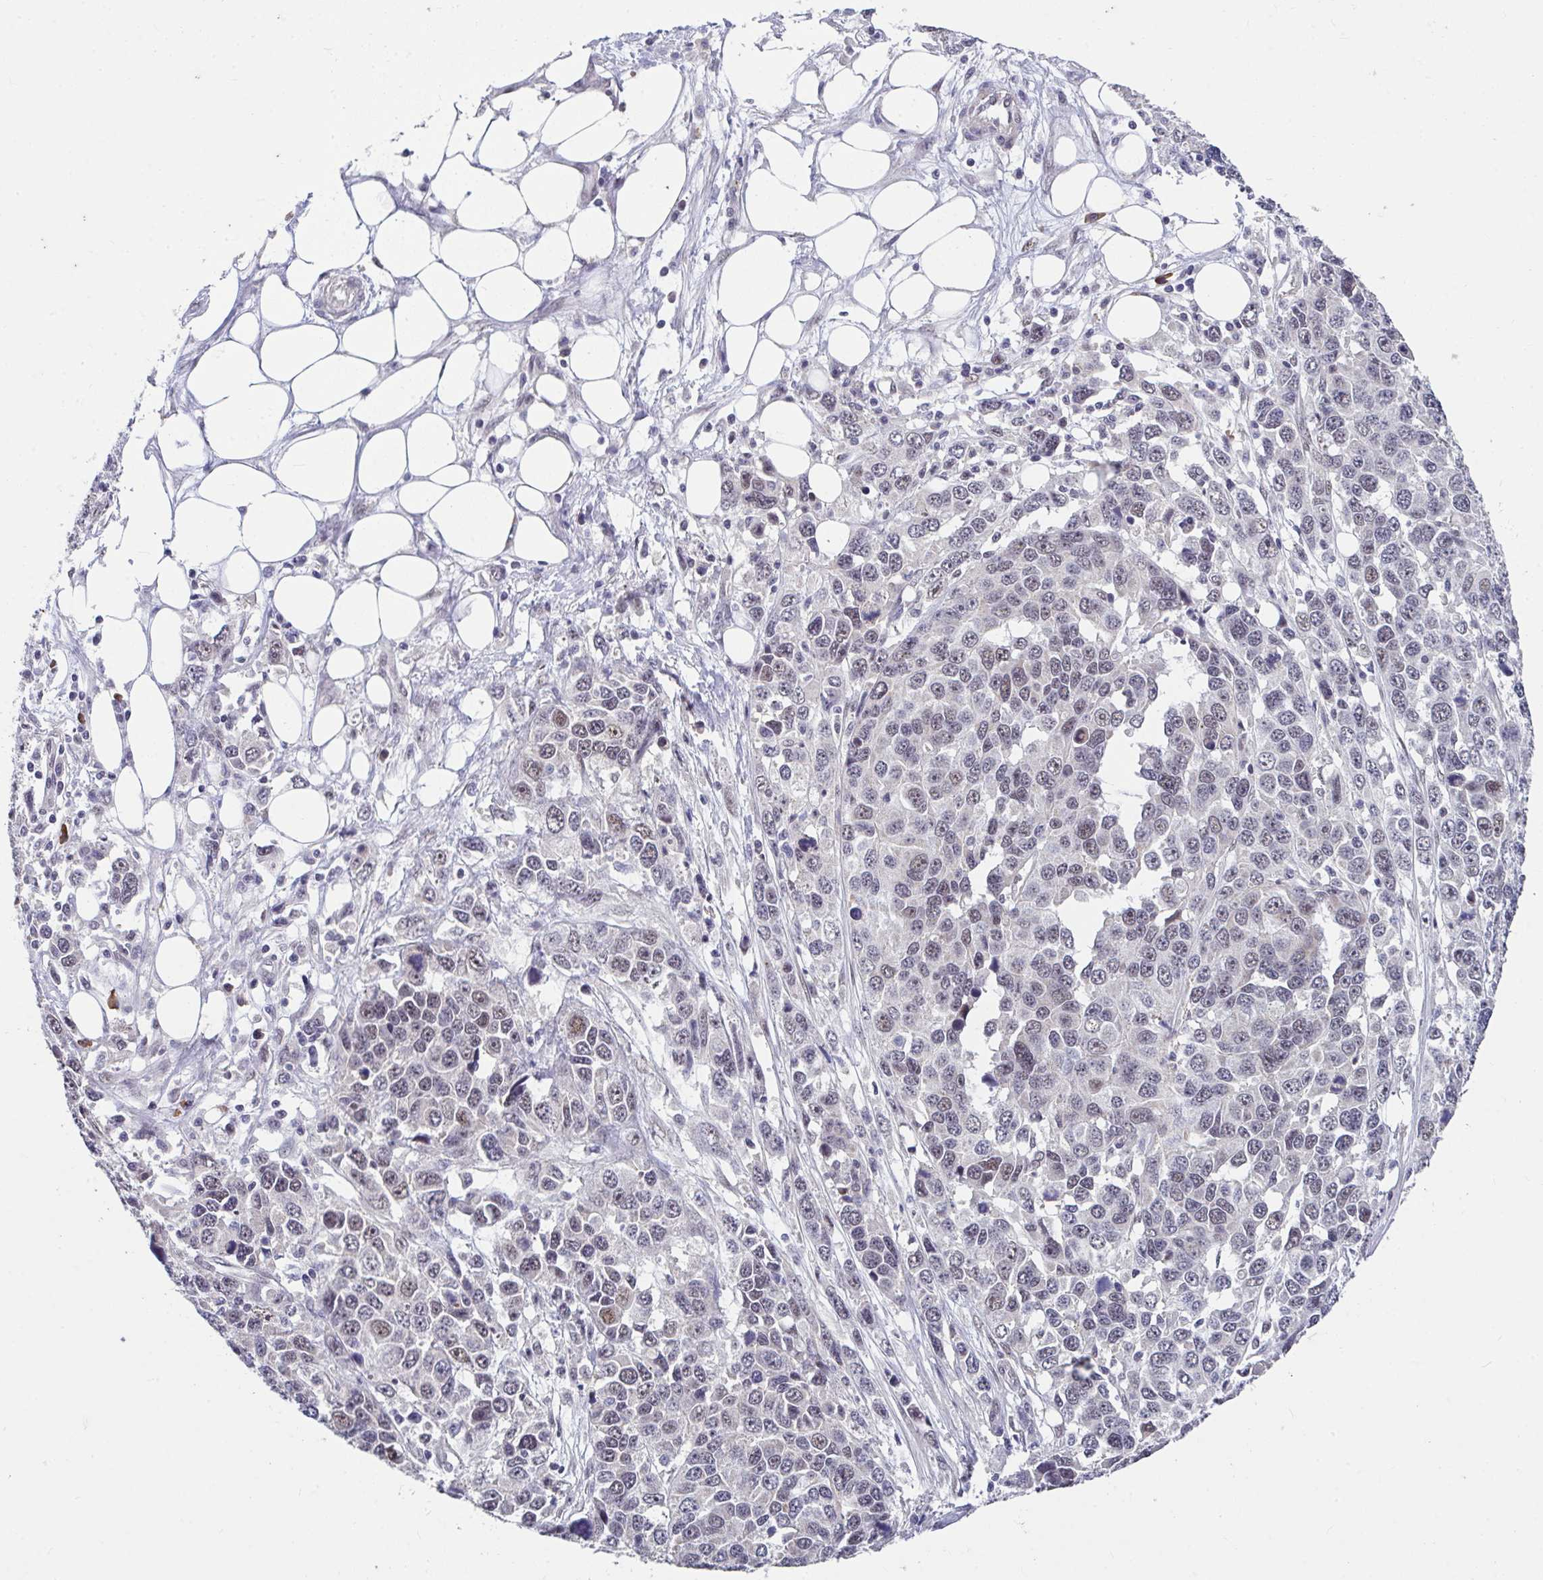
{"staining": {"intensity": "weak", "quantity": "<25%", "location": "nuclear"}, "tissue": "ovarian cancer", "cell_type": "Tumor cells", "image_type": "cancer", "snomed": [{"axis": "morphology", "description": "Cystadenocarcinoma, serous, NOS"}, {"axis": "topography", "description": "Ovary"}], "caption": "Histopathology image shows no protein staining in tumor cells of ovarian serous cystadenocarcinoma tissue. (Brightfield microscopy of DAB (3,3'-diaminobenzidine) immunohistochemistry at high magnification).", "gene": "RBBP6", "patient": {"sex": "female", "age": 76}}